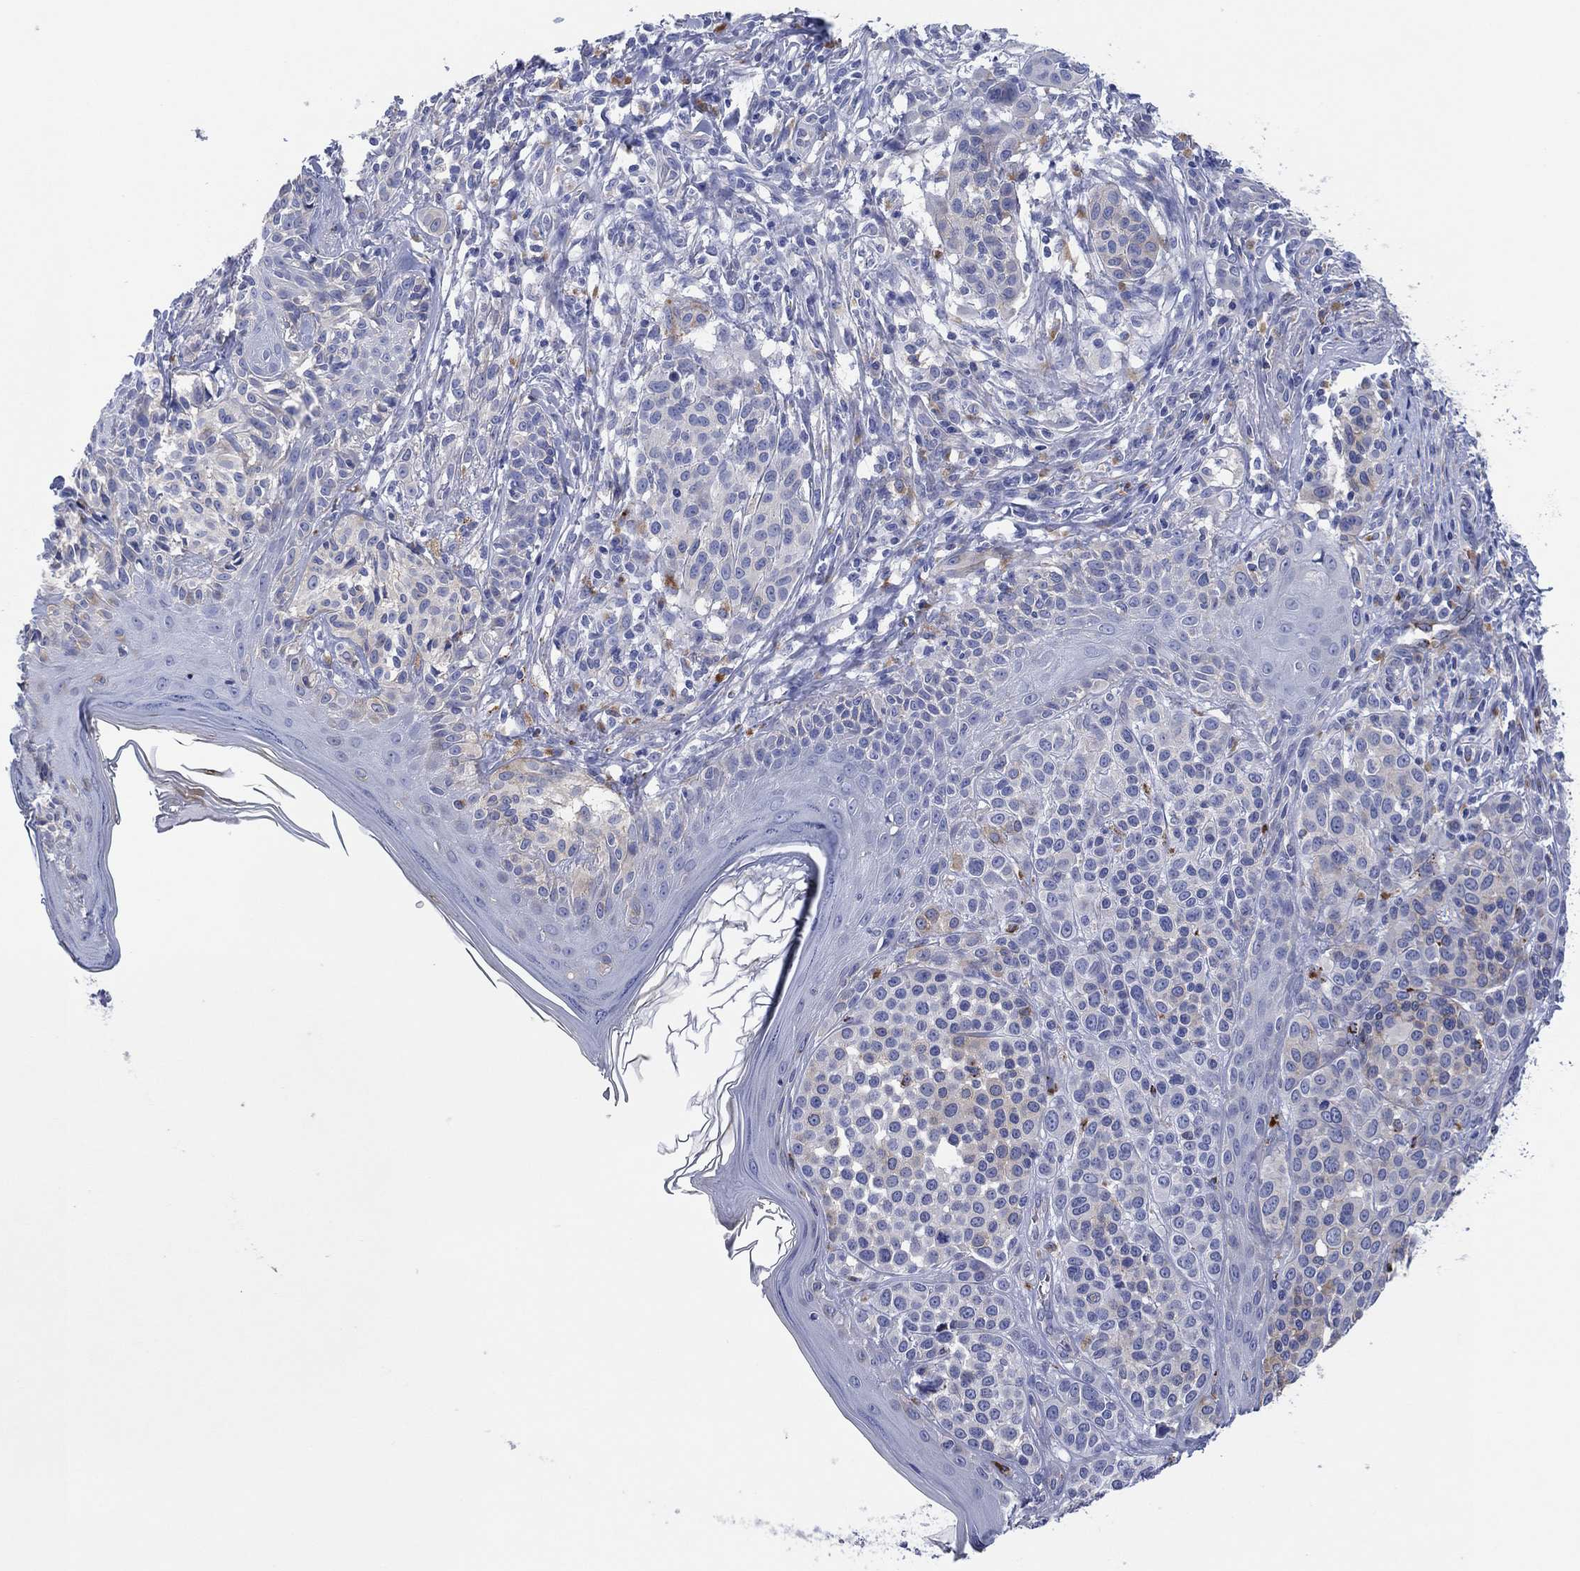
{"staining": {"intensity": "negative", "quantity": "none", "location": "none"}, "tissue": "melanoma", "cell_type": "Tumor cells", "image_type": "cancer", "snomed": [{"axis": "morphology", "description": "Malignant melanoma, NOS"}, {"axis": "topography", "description": "Skin"}], "caption": "Immunohistochemical staining of human melanoma reveals no significant expression in tumor cells.", "gene": "GALNS", "patient": {"sex": "male", "age": 79}}